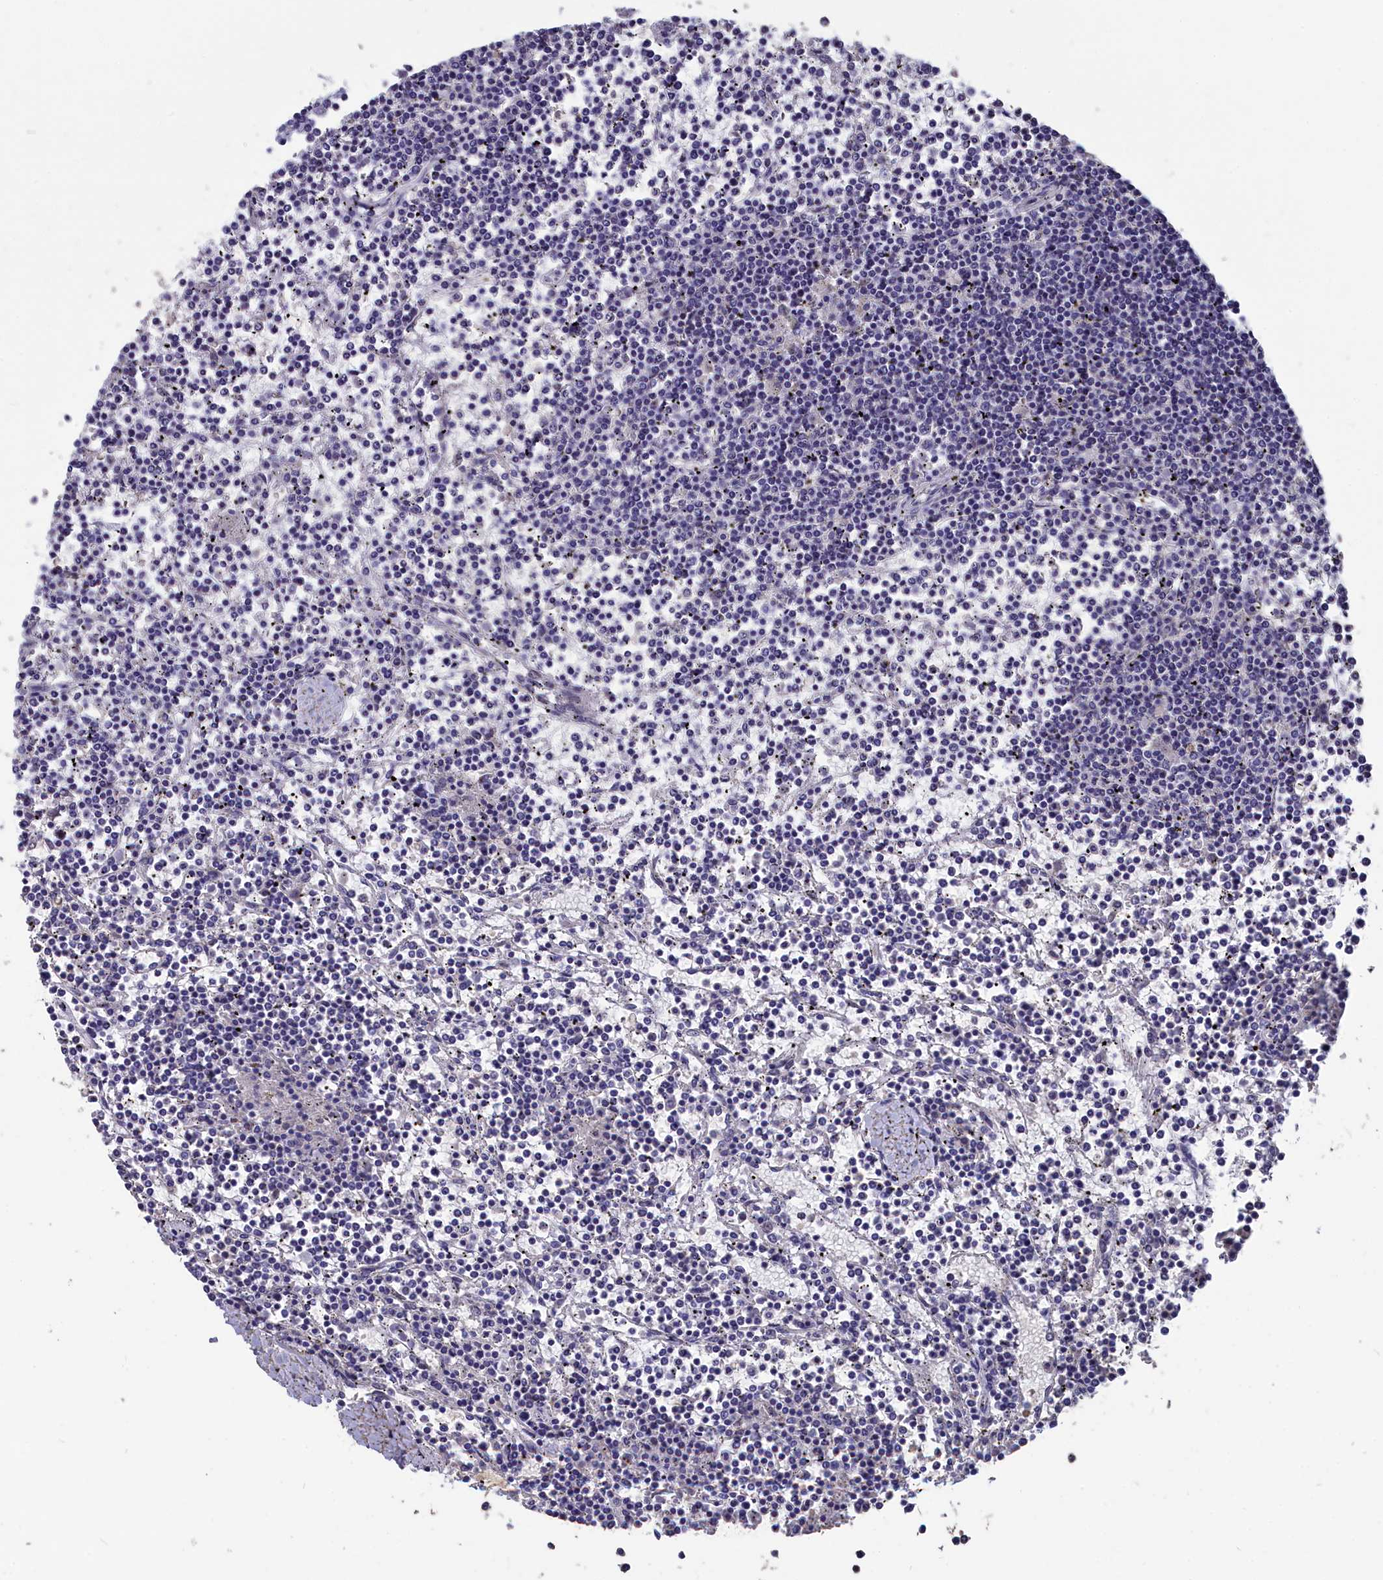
{"staining": {"intensity": "negative", "quantity": "none", "location": "none"}, "tissue": "lymphoma", "cell_type": "Tumor cells", "image_type": "cancer", "snomed": [{"axis": "morphology", "description": "Malignant lymphoma, non-Hodgkin's type, Low grade"}, {"axis": "topography", "description": "Spleen"}], "caption": "An immunohistochemistry (IHC) histopathology image of lymphoma is shown. There is no staining in tumor cells of lymphoma.", "gene": "TUBGCP4", "patient": {"sex": "female", "age": 19}}